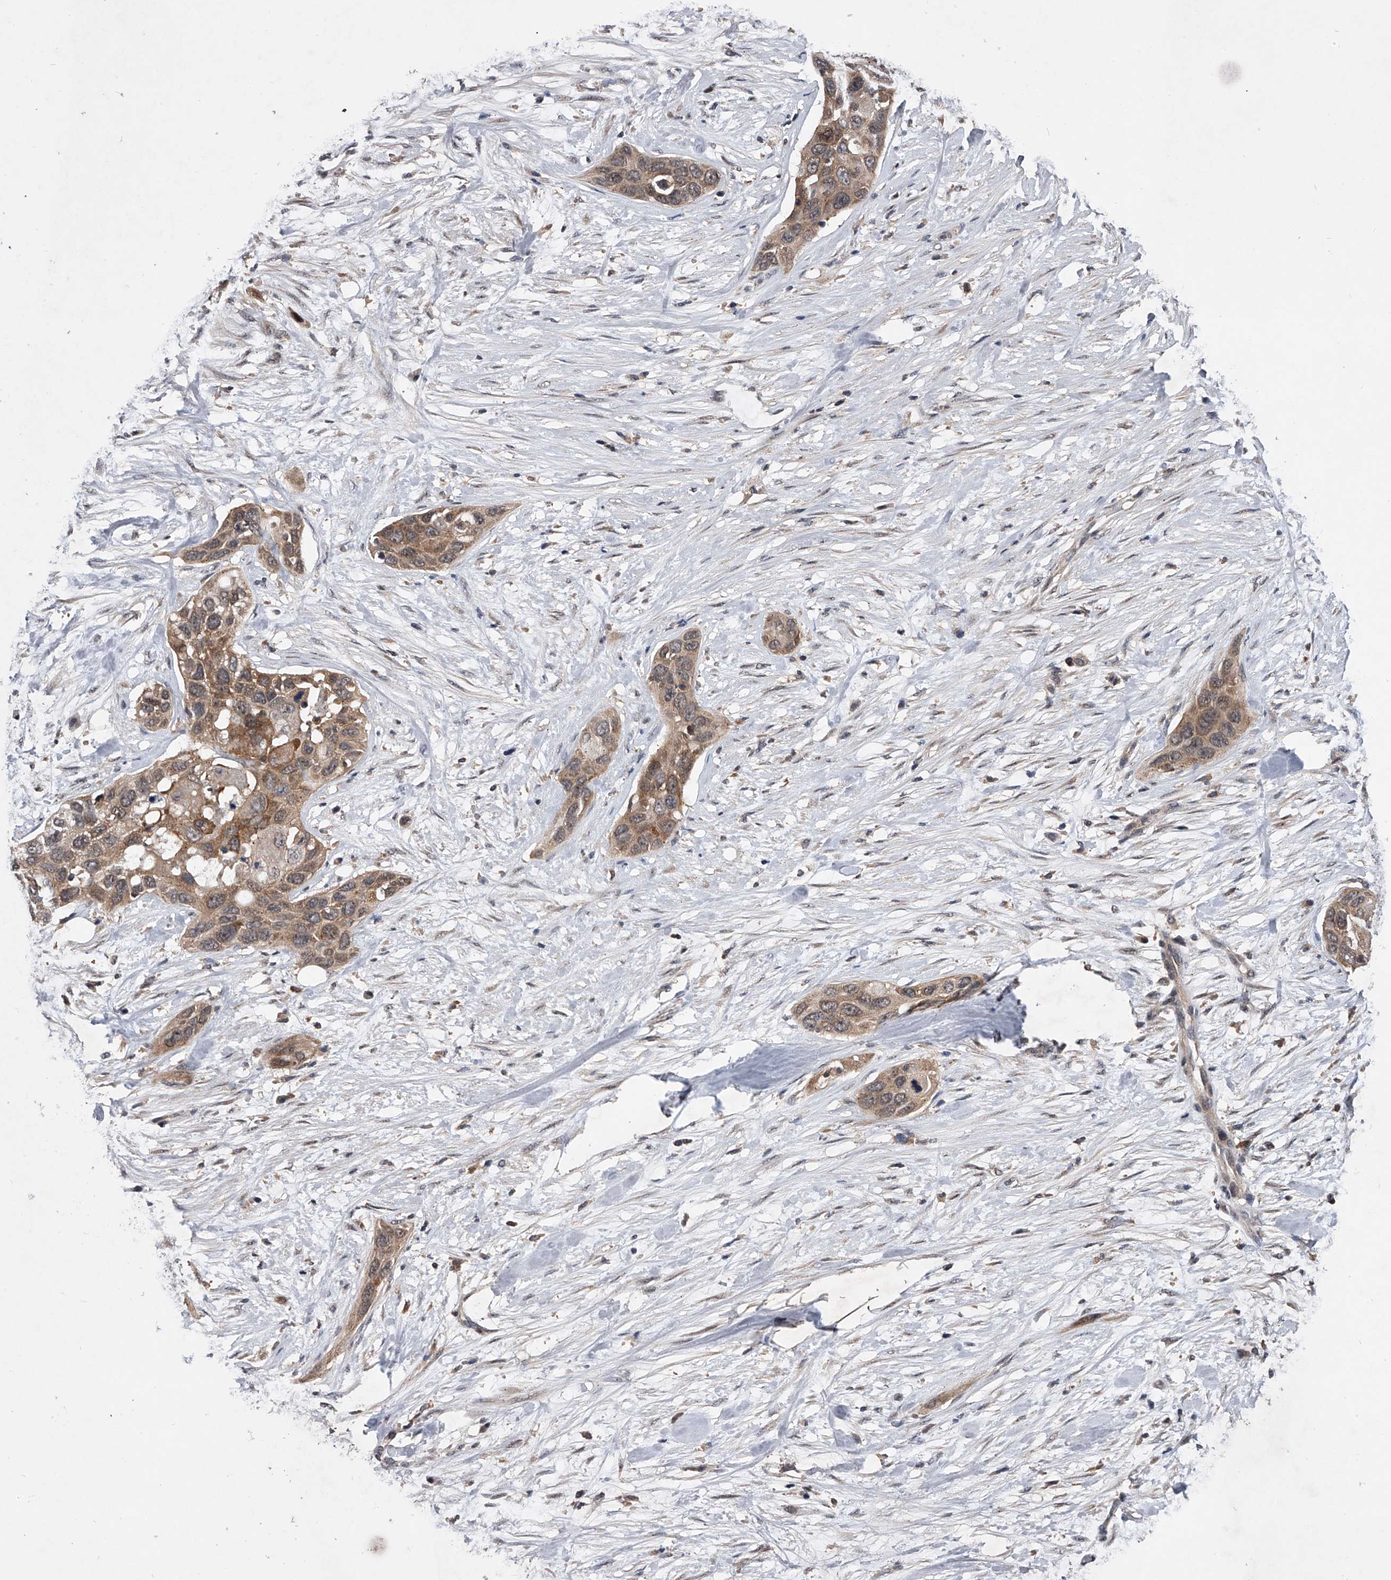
{"staining": {"intensity": "weak", "quantity": ">75%", "location": "cytoplasmic/membranous"}, "tissue": "pancreatic cancer", "cell_type": "Tumor cells", "image_type": "cancer", "snomed": [{"axis": "morphology", "description": "Adenocarcinoma, NOS"}, {"axis": "topography", "description": "Pancreas"}], "caption": "Immunohistochemistry (IHC) image of neoplastic tissue: pancreatic adenocarcinoma stained using immunohistochemistry (IHC) exhibits low levels of weak protein expression localized specifically in the cytoplasmic/membranous of tumor cells, appearing as a cytoplasmic/membranous brown color.", "gene": "ZNF30", "patient": {"sex": "female", "age": 60}}